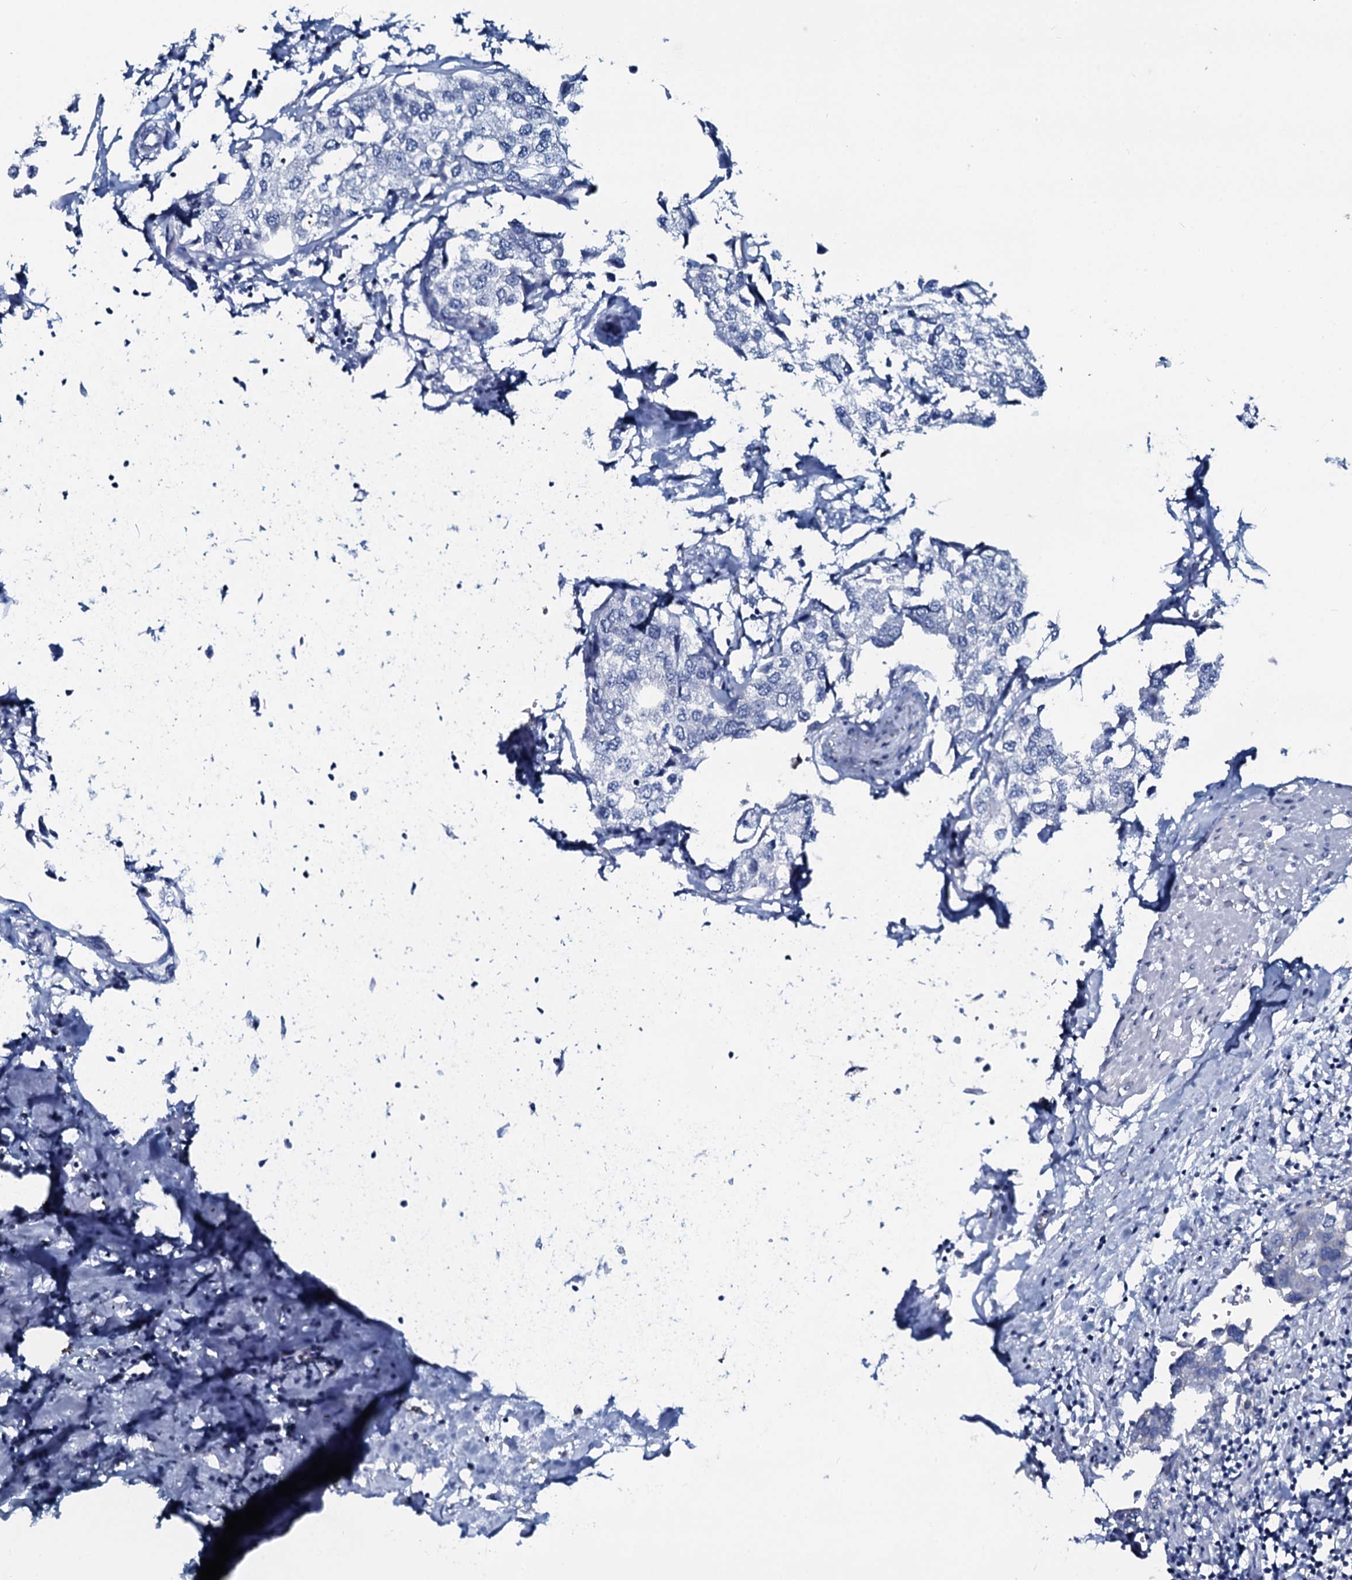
{"staining": {"intensity": "negative", "quantity": "none", "location": "none"}, "tissue": "urothelial cancer", "cell_type": "Tumor cells", "image_type": "cancer", "snomed": [{"axis": "morphology", "description": "Urothelial carcinoma, High grade"}, {"axis": "topography", "description": "Urinary bladder"}], "caption": "There is no significant expression in tumor cells of urothelial carcinoma (high-grade).", "gene": "SLC4A7", "patient": {"sex": "male", "age": 64}}